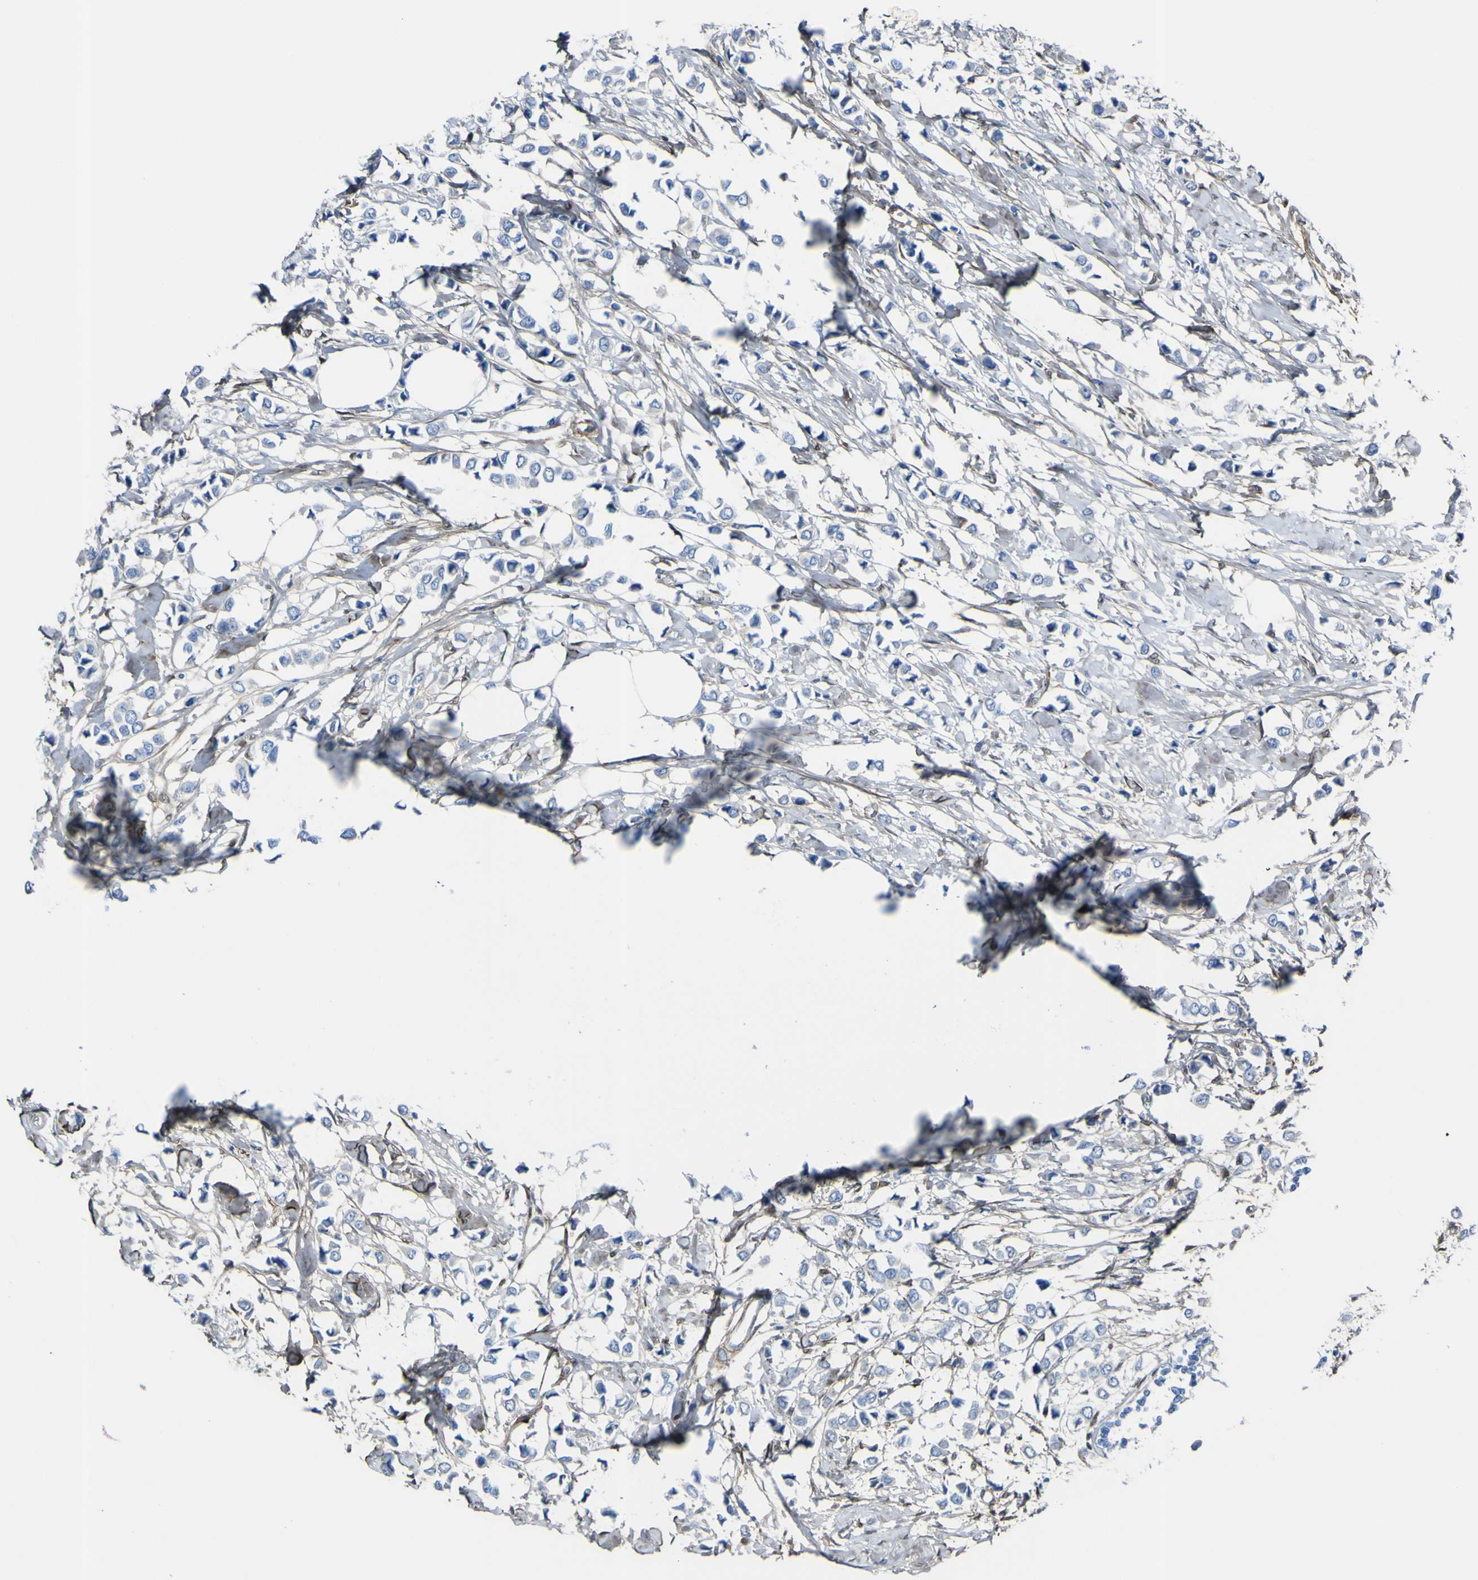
{"staining": {"intensity": "negative", "quantity": "none", "location": "none"}, "tissue": "breast cancer", "cell_type": "Tumor cells", "image_type": "cancer", "snomed": [{"axis": "morphology", "description": "Lobular carcinoma"}, {"axis": "topography", "description": "Breast"}], "caption": "The IHC histopathology image has no significant staining in tumor cells of breast cancer (lobular carcinoma) tissue.", "gene": "LRRN1", "patient": {"sex": "female", "age": 51}}